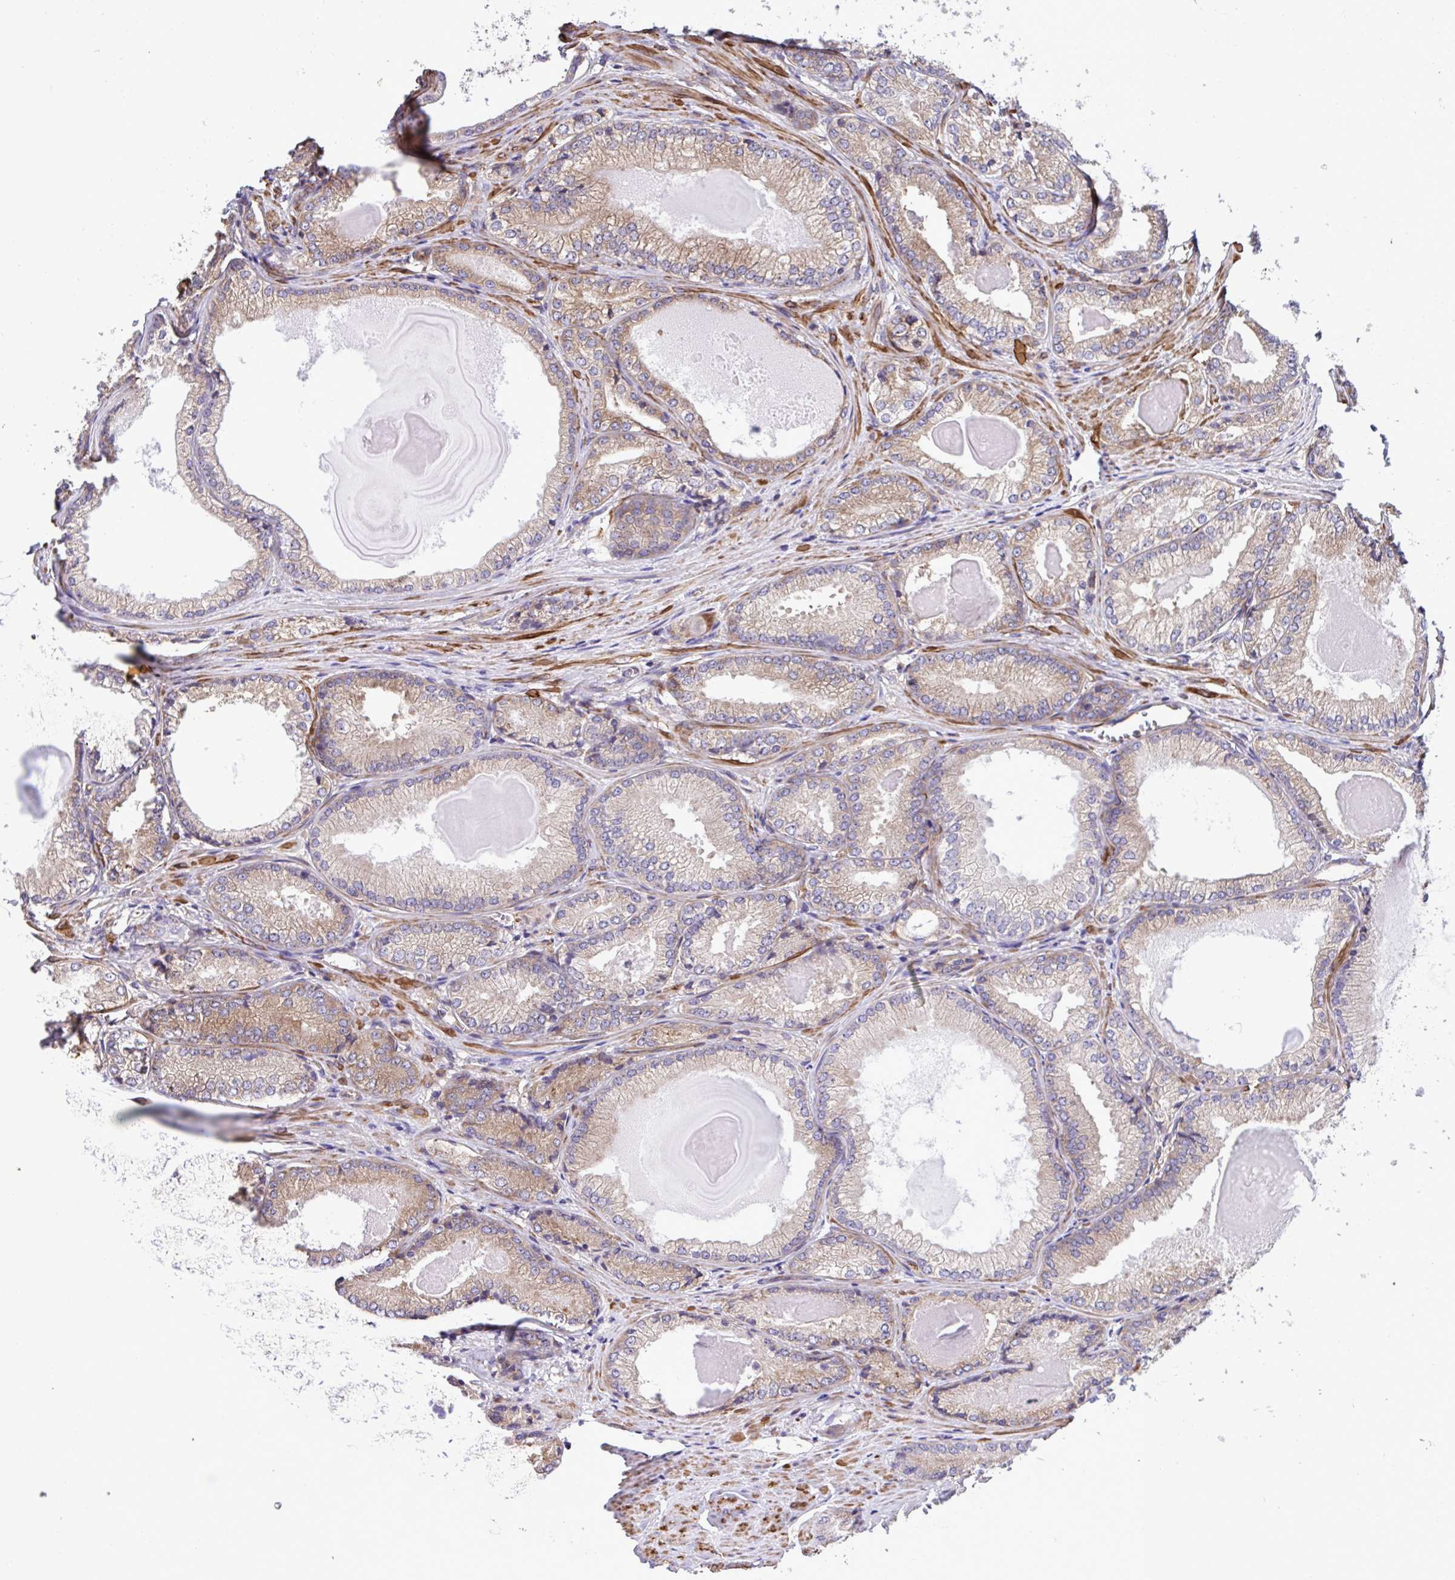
{"staining": {"intensity": "weak", "quantity": "25%-75%", "location": "cytoplasmic/membranous"}, "tissue": "prostate cancer", "cell_type": "Tumor cells", "image_type": "cancer", "snomed": [{"axis": "morphology", "description": "Adenocarcinoma, NOS"}, {"axis": "morphology", "description": "Adenocarcinoma, Low grade"}, {"axis": "topography", "description": "Prostate"}], "caption": "An IHC micrograph of neoplastic tissue is shown. Protein staining in brown labels weak cytoplasmic/membranous positivity in prostate cancer within tumor cells.", "gene": "RPS15", "patient": {"sex": "male", "age": 68}}